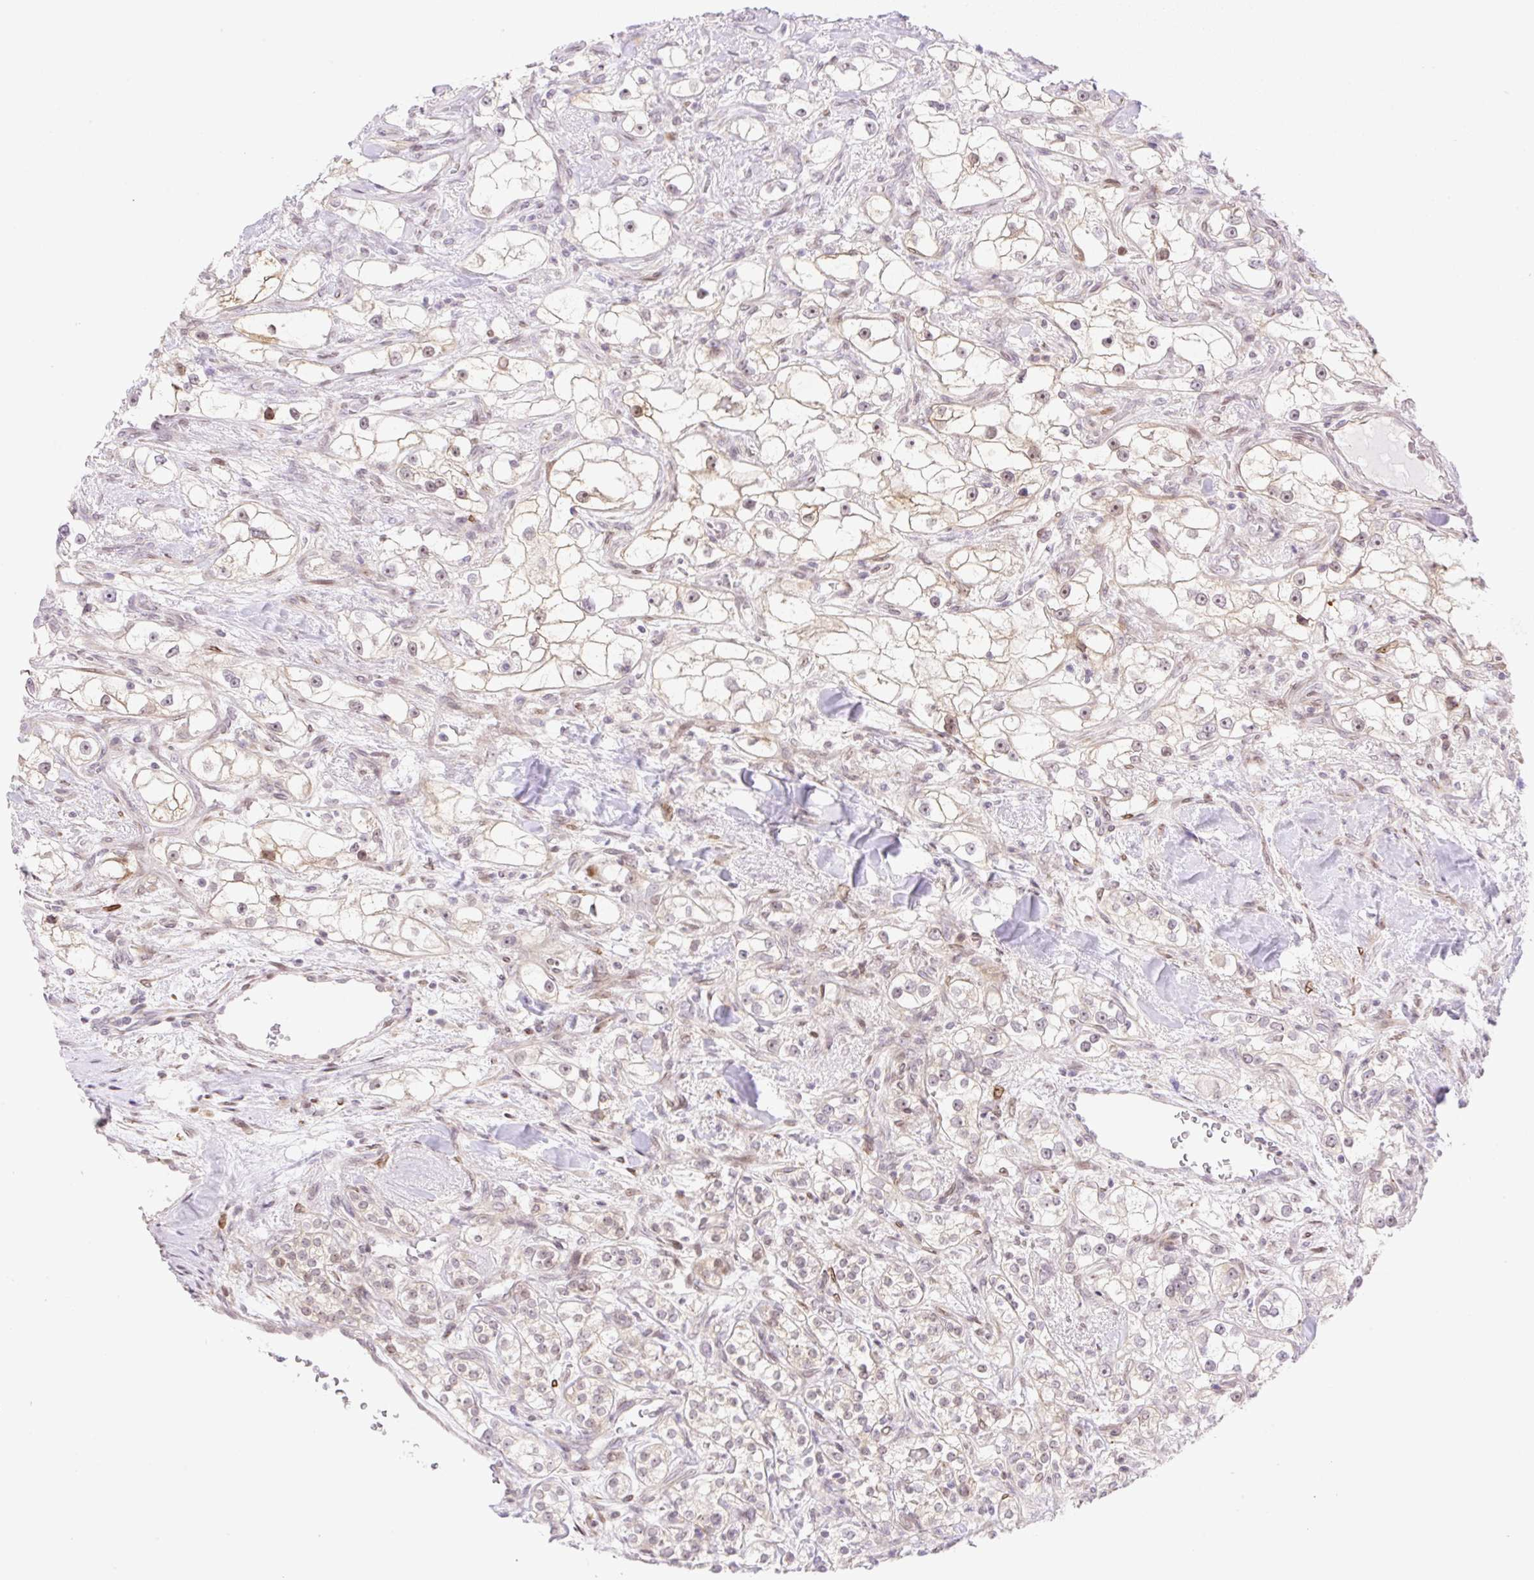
{"staining": {"intensity": "weak", "quantity": "<25%", "location": "nuclear"}, "tissue": "renal cancer", "cell_type": "Tumor cells", "image_type": "cancer", "snomed": [{"axis": "morphology", "description": "Adenocarcinoma, NOS"}, {"axis": "topography", "description": "Kidney"}], "caption": "DAB (3,3'-diaminobenzidine) immunohistochemical staining of renal cancer shows no significant expression in tumor cells.", "gene": "ZFP41", "patient": {"sex": "male", "age": 77}}